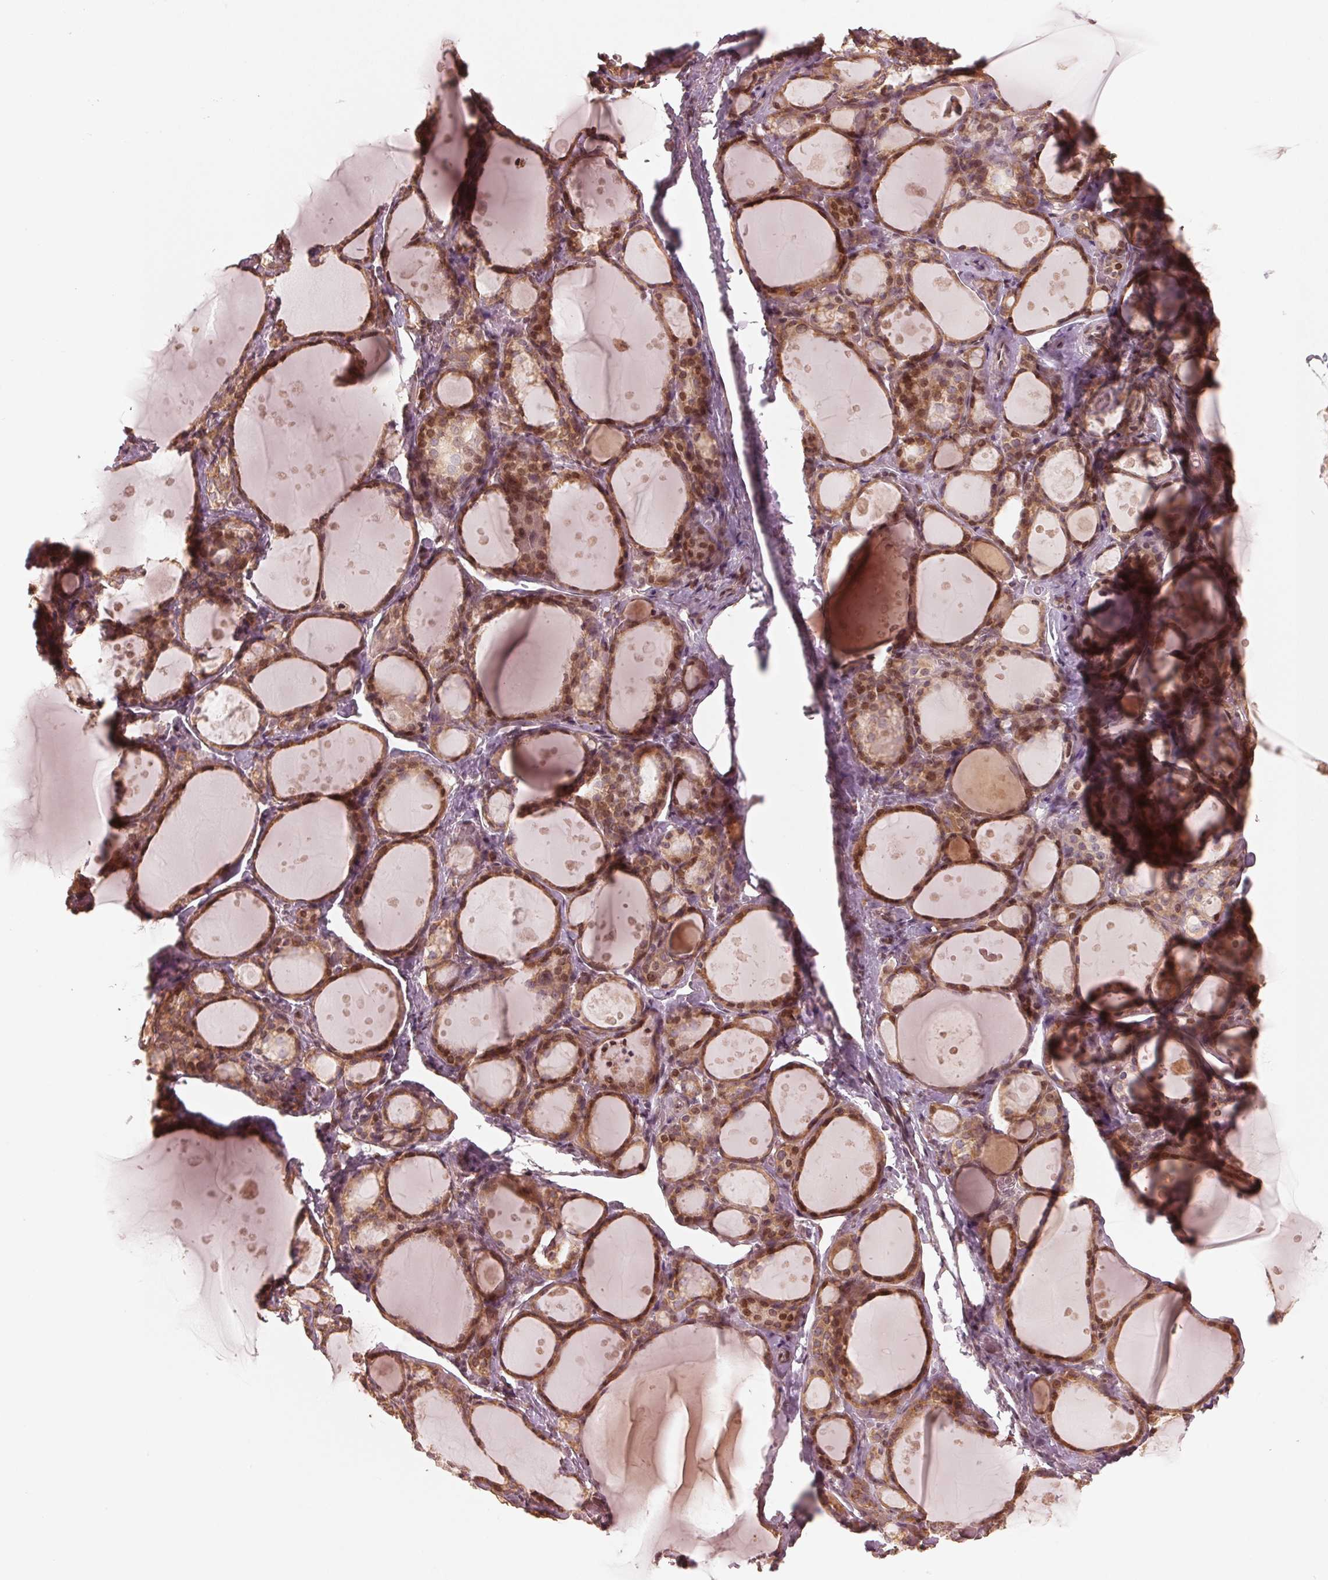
{"staining": {"intensity": "moderate", "quantity": ">75%", "location": "cytoplasmic/membranous,nuclear"}, "tissue": "thyroid gland", "cell_type": "Glandular cells", "image_type": "normal", "snomed": [{"axis": "morphology", "description": "Normal tissue, NOS"}, {"axis": "topography", "description": "Thyroid gland"}], "caption": "Thyroid gland stained with immunohistochemistry (IHC) displays moderate cytoplasmic/membranous,nuclear positivity in approximately >75% of glandular cells.", "gene": "CMIP", "patient": {"sex": "male", "age": 68}}